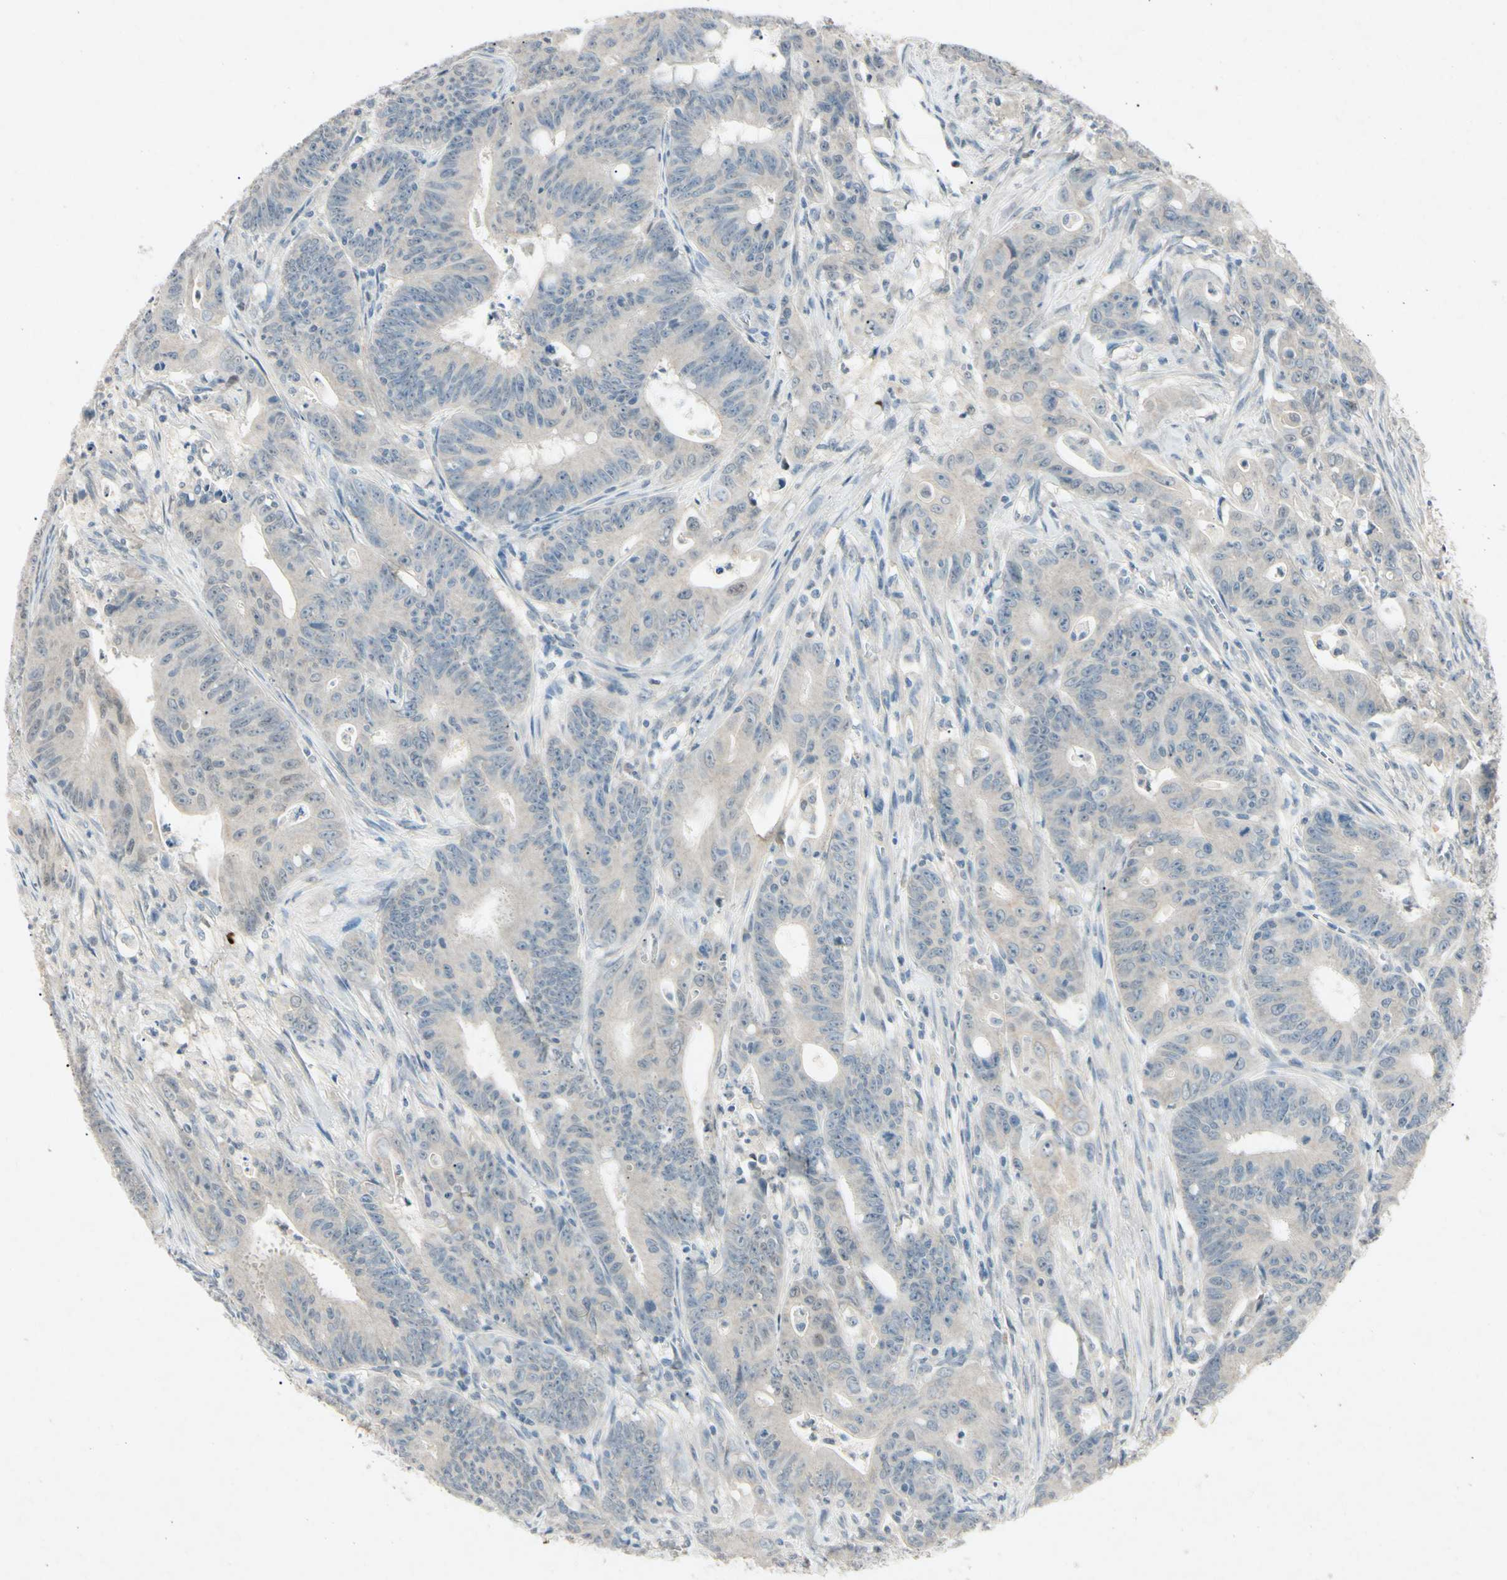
{"staining": {"intensity": "negative", "quantity": "none", "location": "none"}, "tissue": "colorectal cancer", "cell_type": "Tumor cells", "image_type": "cancer", "snomed": [{"axis": "morphology", "description": "Adenocarcinoma, NOS"}, {"axis": "topography", "description": "Colon"}], "caption": "Immunohistochemistry photomicrograph of neoplastic tissue: human colorectal cancer stained with DAB reveals no significant protein expression in tumor cells.", "gene": "HSPA1B", "patient": {"sex": "male", "age": 45}}